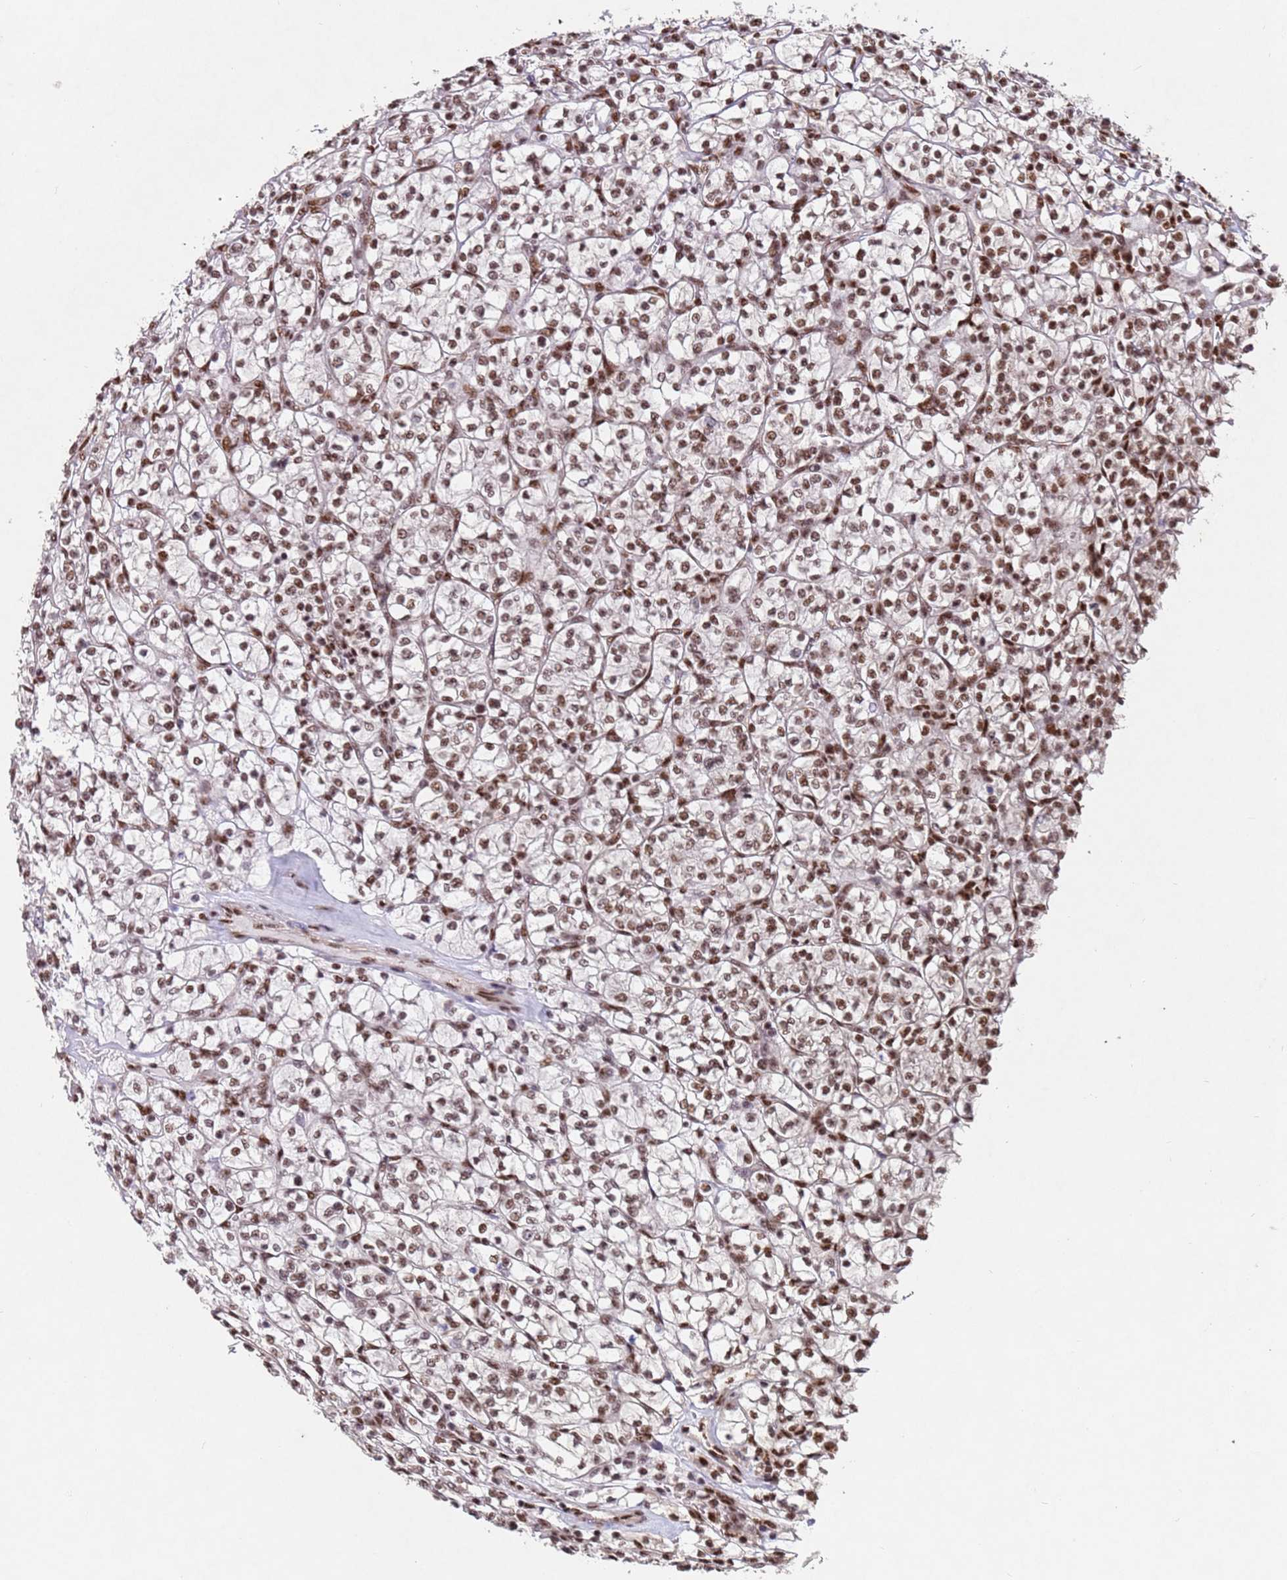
{"staining": {"intensity": "moderate", "quantity": ">75%", "location": "nuclear"}, "tissue": "renal cancer", "cell_type": "Tumor cells", "image_type": "cancer", "snomed": [{"axis": "morphology", "description": "Adenocarcinoma, NOS"}, {"axis": "topography", "description": "Kidney"}], "caption": "Brown immunohistochemical staining in human renal cancer reveals moderate nuclear staining in approximately >75% of tumor cells.", "gene": "ESF1", "patient": {"sex": "female", "age": 64}}